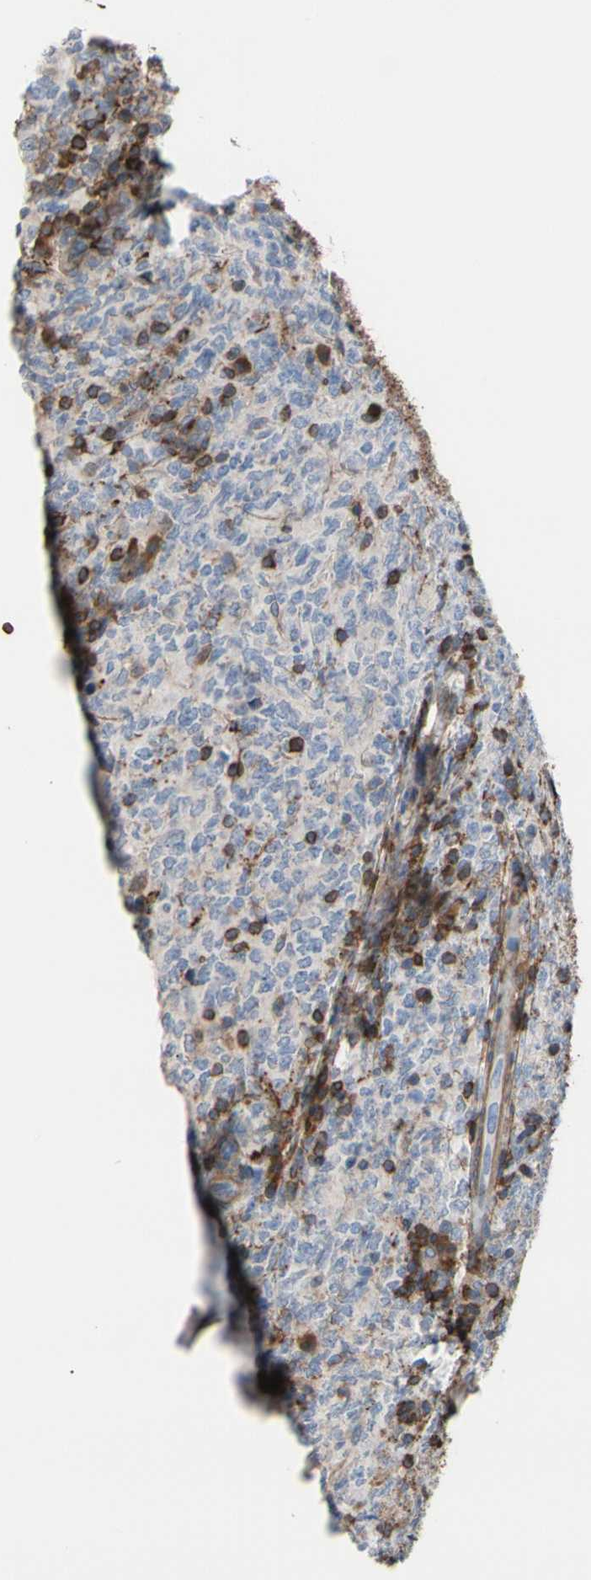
{"staining": {"intensity": "weak", "quantity": ">75%", "location": "cytoplasmic/membranous"}, "tissue": "lymphoma", "cell_type": "Tumor cells", "image_type": "cancer", "snomed": [{"axis": "morphology", "description": "Malignant lymphoma, non-Hodgkin's type, High grade"}, {"axis": "topography", "description": "Tonsil"}], "caption": "IHC (DAB) staining of human malignant lymphoma, non-Hodgkin's type (high-grade) exhibits weak cytoplasmic/membranous protein expression in approximately >75% of tumor cells.", "gene": "ANXA6", "patient": {"sex": "female", "age": 36}}